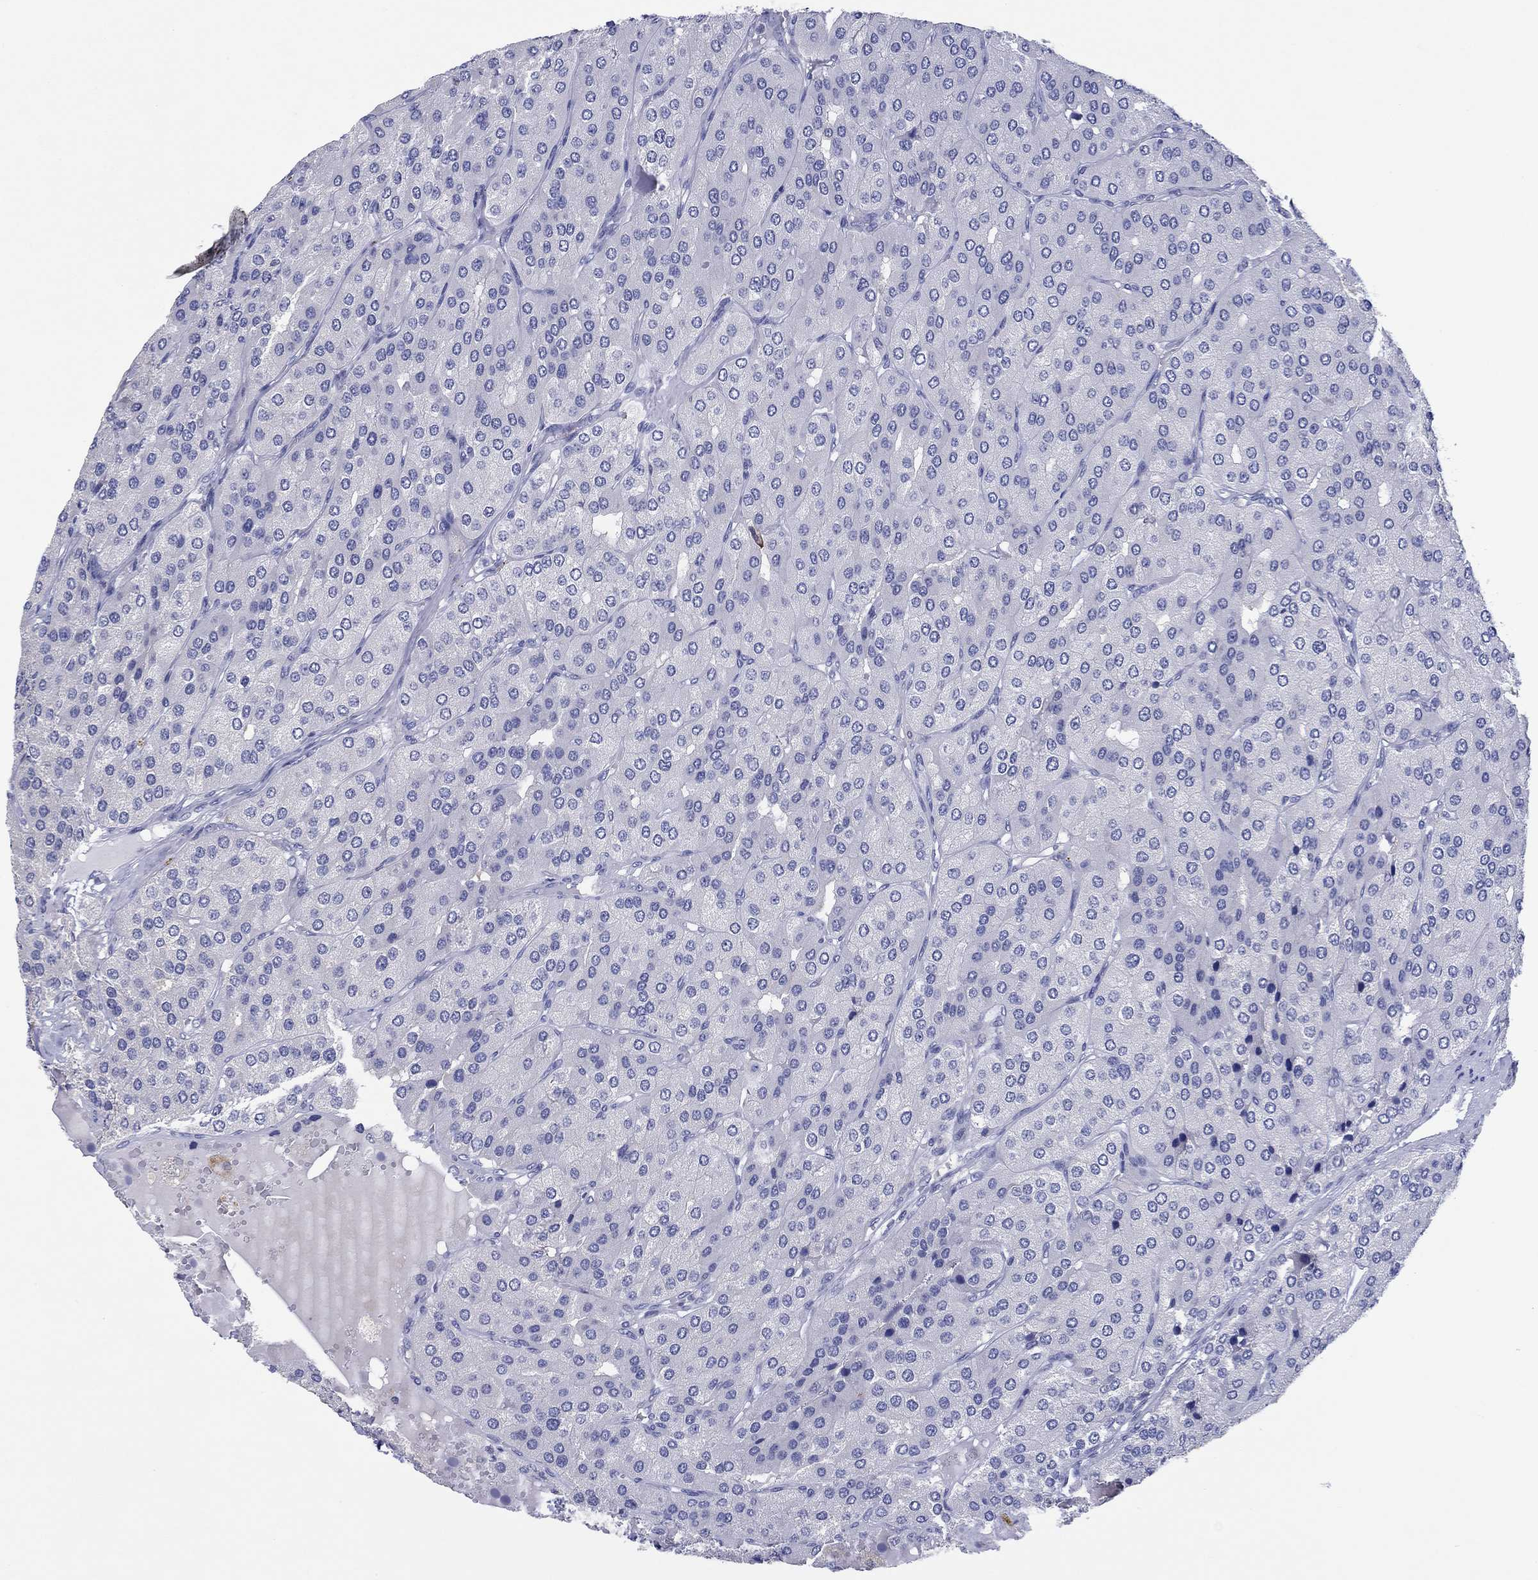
{"staining": {"intensity": "negative", "quantity": "none", "location": "none"}, "tissue": "parathyroid gland", "cell_type": "Glandular cells", "image_type": "normal", "snomed": [{"axis": "morphology", "description": "Normal tissue, NOS"}, {"axis": "morphology", "description": "Adenoma, NOS"}, {"axis": "topography", "description": "Parathyroid gland"}], "caption": "Immunohistochemistry of unremarkable human parathyroid gland demonstrates no staining in glandular cells. (DAB (3,3'-diaminobenzidine) immunohistochemistry (IHC), high magnification).", "gene": "HDC", "patient": {"sex": "female", "age": 86}}